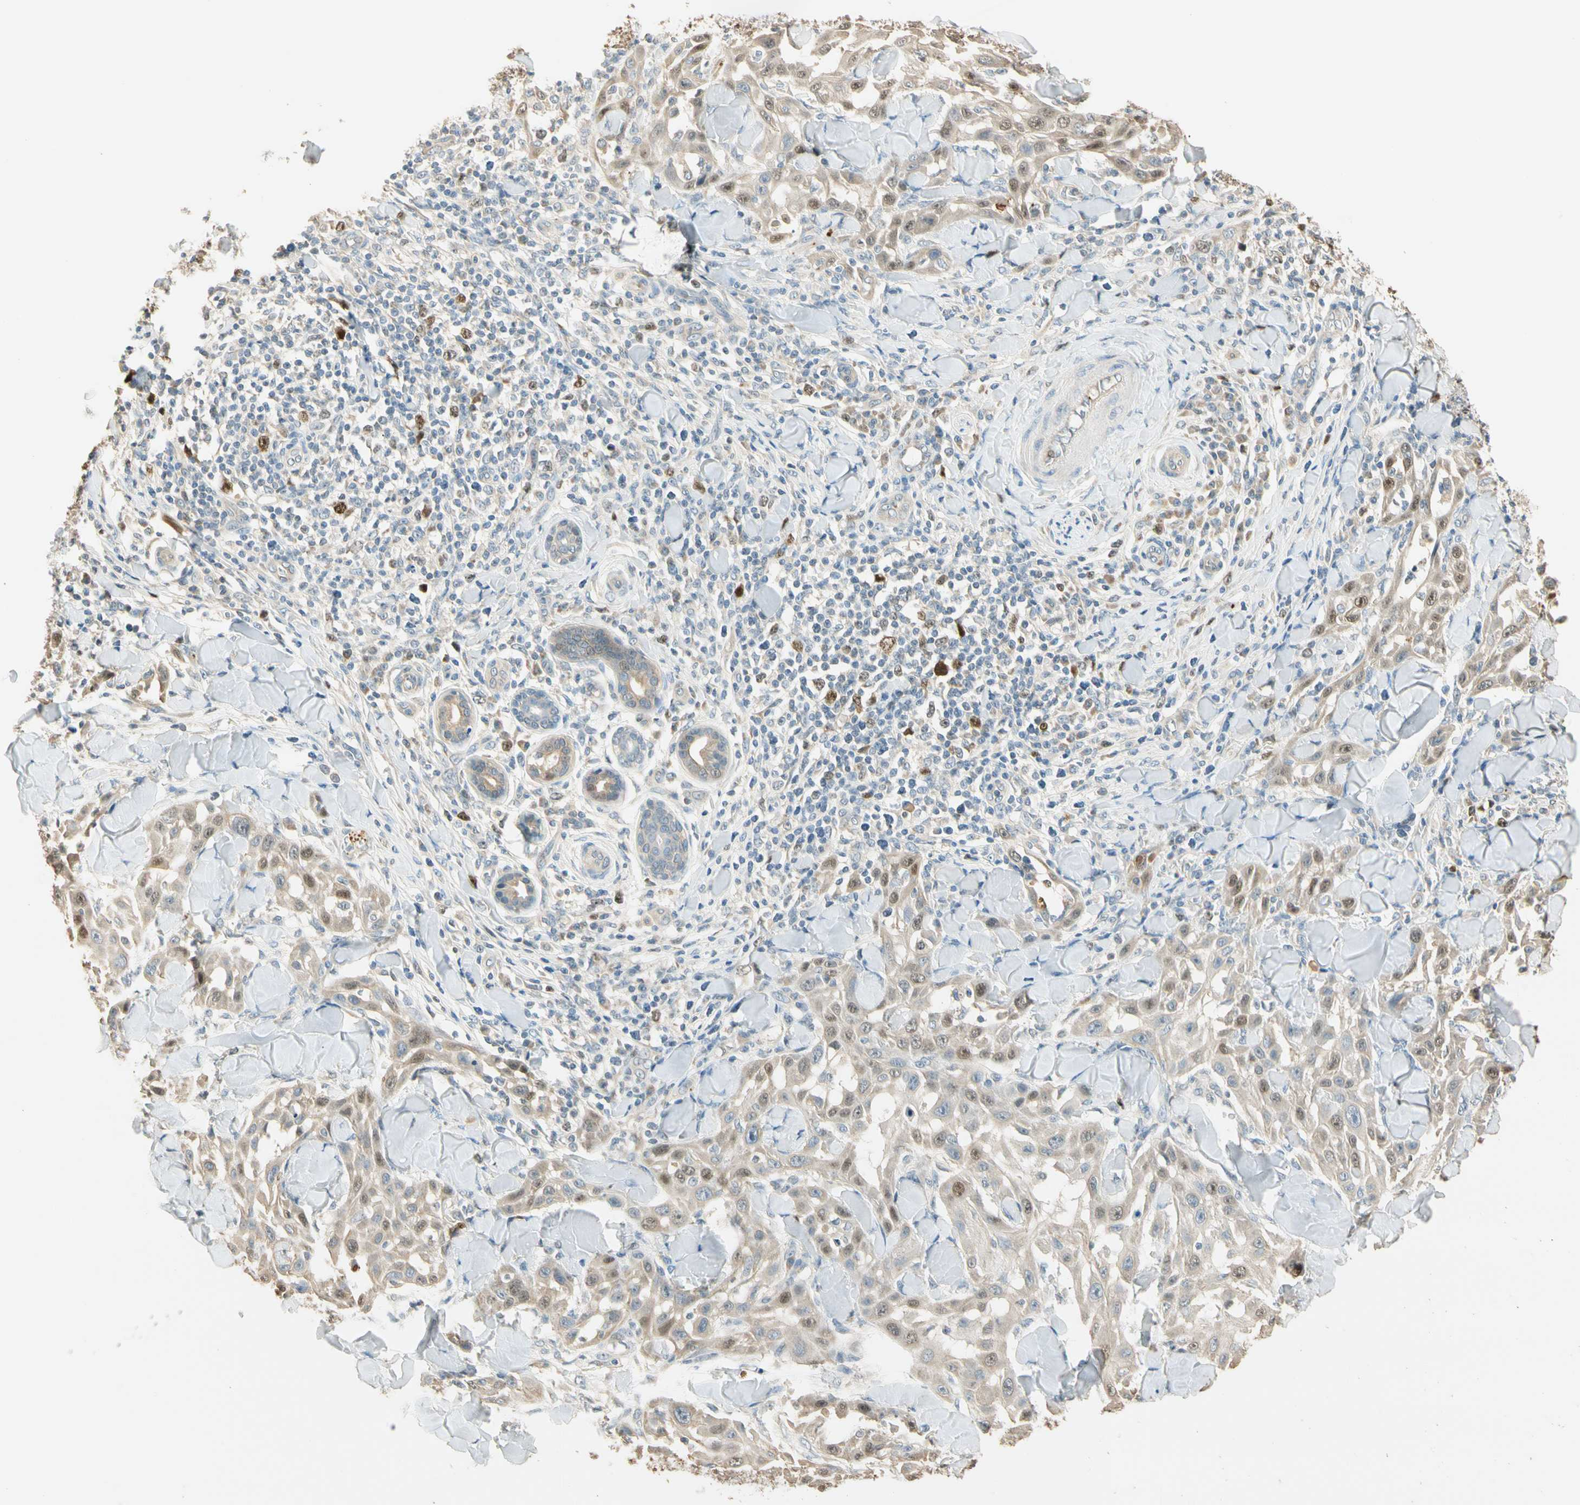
{"staining": {"intensity": "weak", "quantity": "25%-75%", "location": "cytoplasmic/membranous,nuclear"}, "tissue": "skin cancer", "cell_type": "Tumor cells", "image_type": "cancer", "snomed": [{"axis": "morphology", "description": "Squamous cell carcinoma, NOS"}, {"axis": "topography", "description": "Skin"}], "caption": "Immunohistochemistry (IHC) of human squamous cell carcinoma (skin) displays low levels of weak cytoplasmic/membranous and nuclear positivity in about 25%-75% of tumor cells.", "gene": "RAD18", "patient": {"sex": "male", "age": 24}}